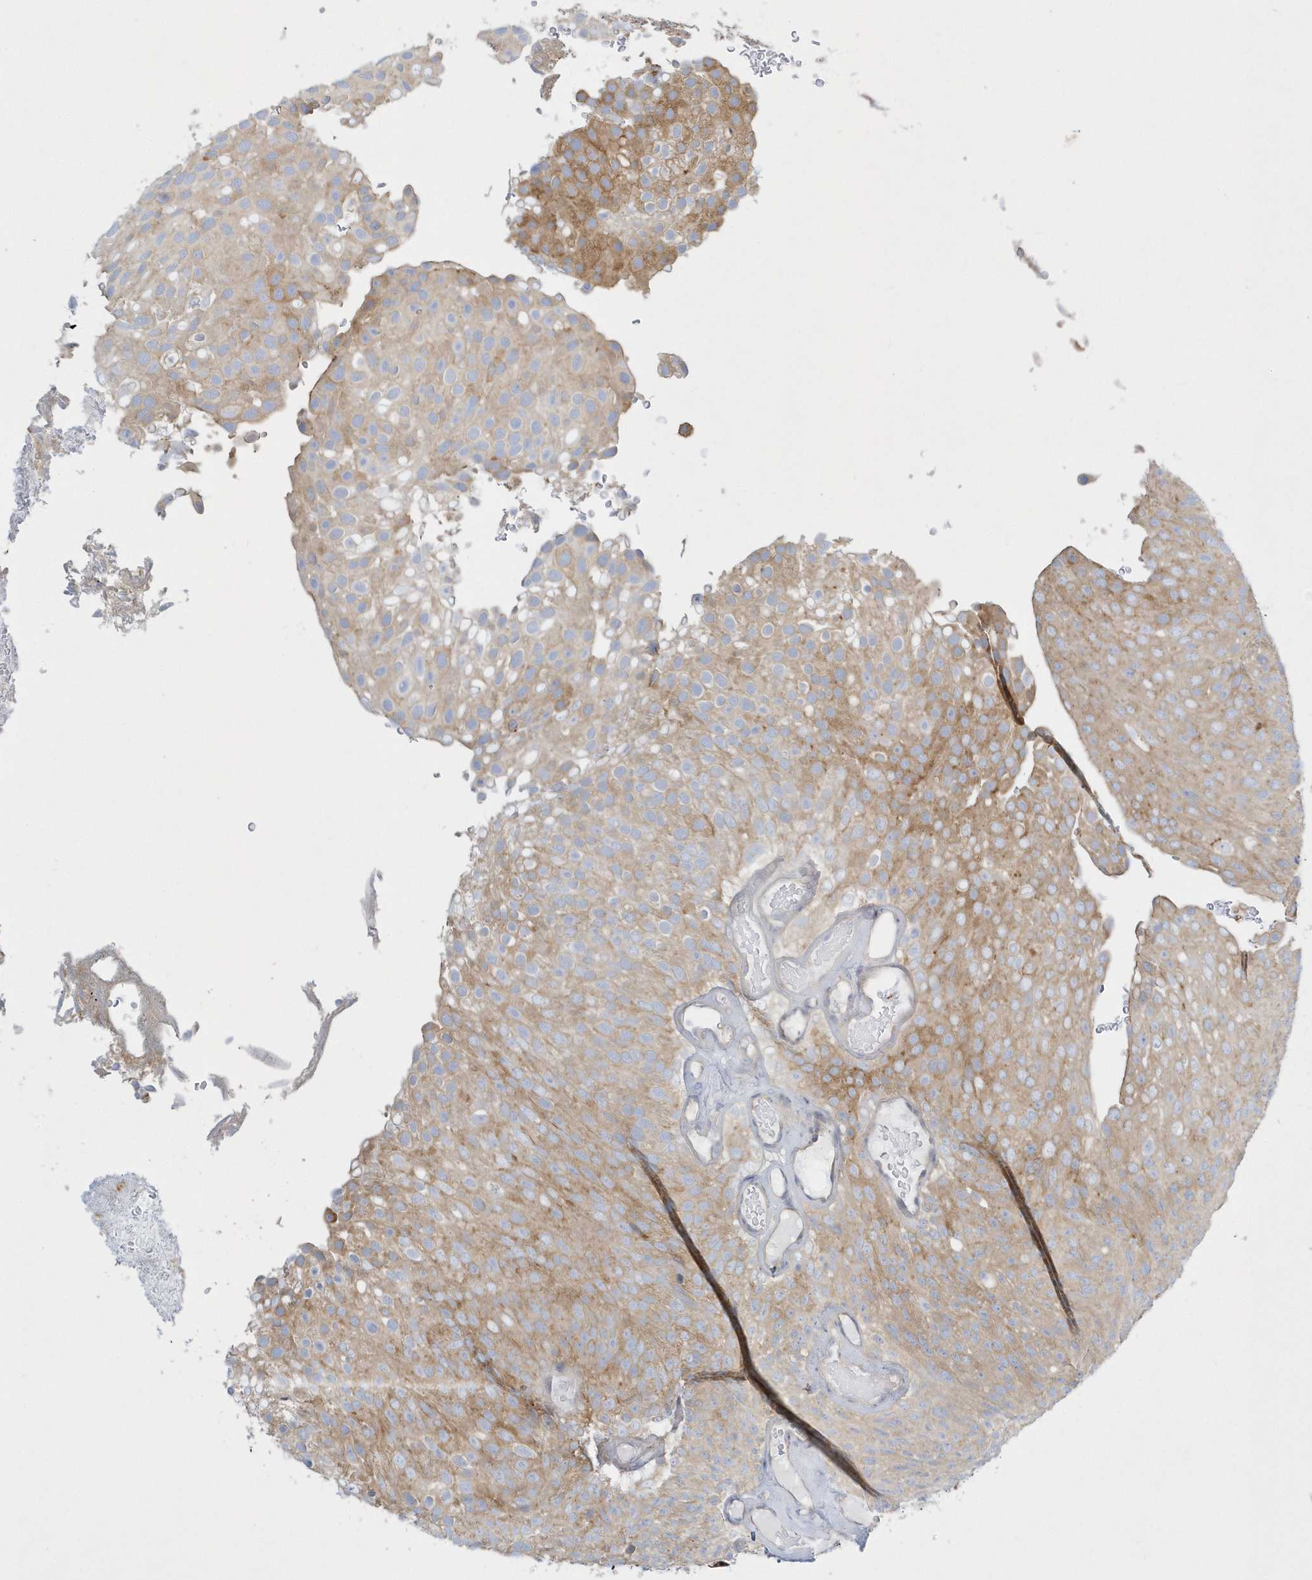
{"staining": {"intensity": "moderate", "quantity": ">75%", "location": "cytoplasmic/membranous"}, "tissue": "urothelial cancer", "cell_type": "Tumor cells", "image_type": "cancer", "snomed": [{"axis": "morphology", "description": "Urothelial carcinoma, Low grade"}, {"axis": "topography", "description": "Urinary bladder"}], "caption": "Moderate cytoplasmic/membranous protein positivity is appreciated in about >75% of tumor cells in urothelial carcinoma (low-grade).", "gene": "DNAJC18", "patient": {"sex": "male", "age": 78}}